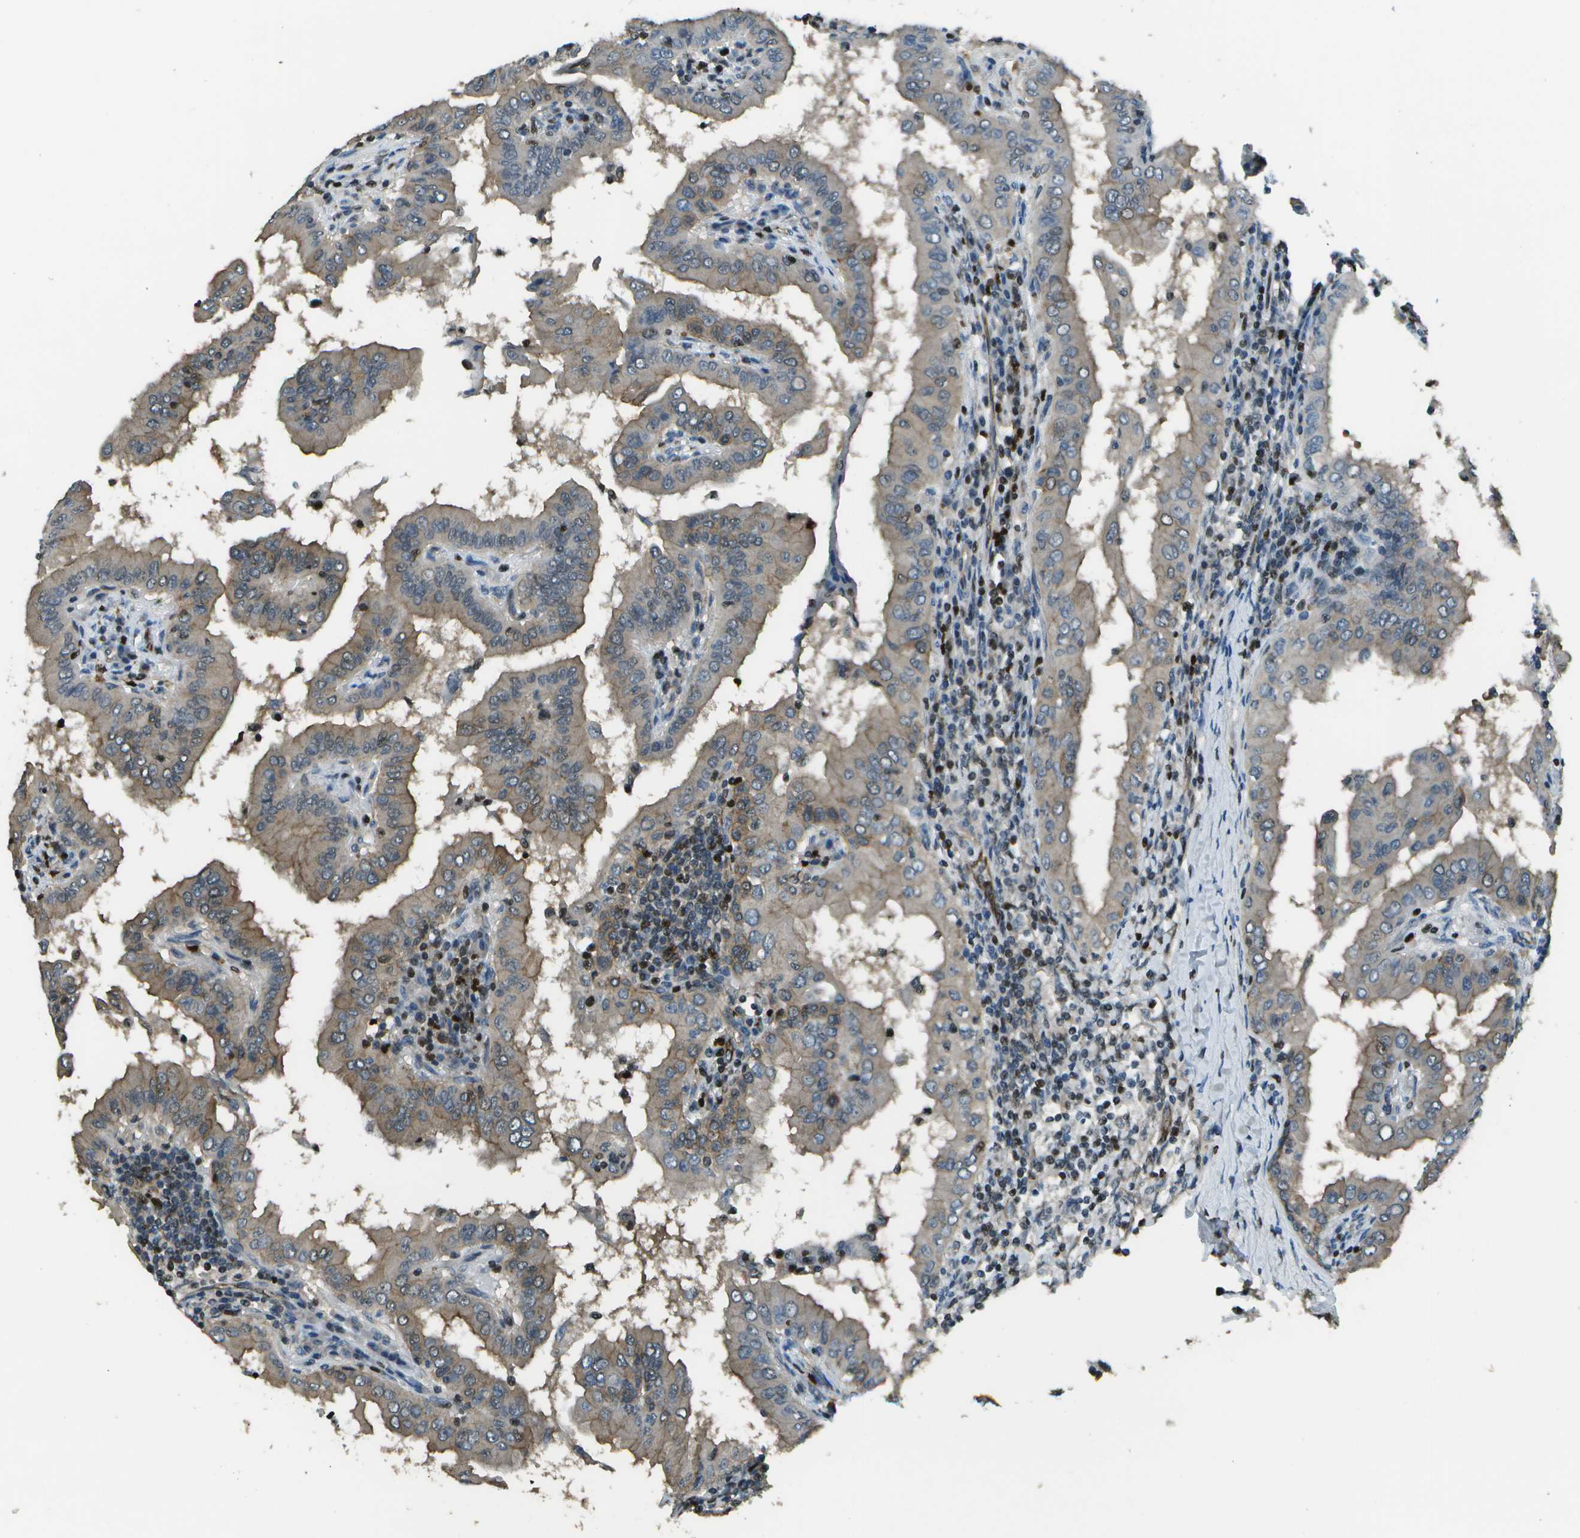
{"staining": {"intensity": "weak", "quantity": ">75%", "location": "cytoplasmic/membranous"}, "tissue": "thyroid cancer", "cell_type": "Tumor cells", "image_type": "cancer", "snomed": [{"axis": "morphology", "description": "Papillary adenocarcinoma, NOS"}, {"axis": "topography", "description": "Thyroid gland"}], "caption": "Human thyroid cancer stained for a protein (brown) displays weak cytoplasmic/membranous positive staining in approximately >75% of tumor cells.", "gene": "PDLIM1", "patient": {"sex": "male", "age": 33}}